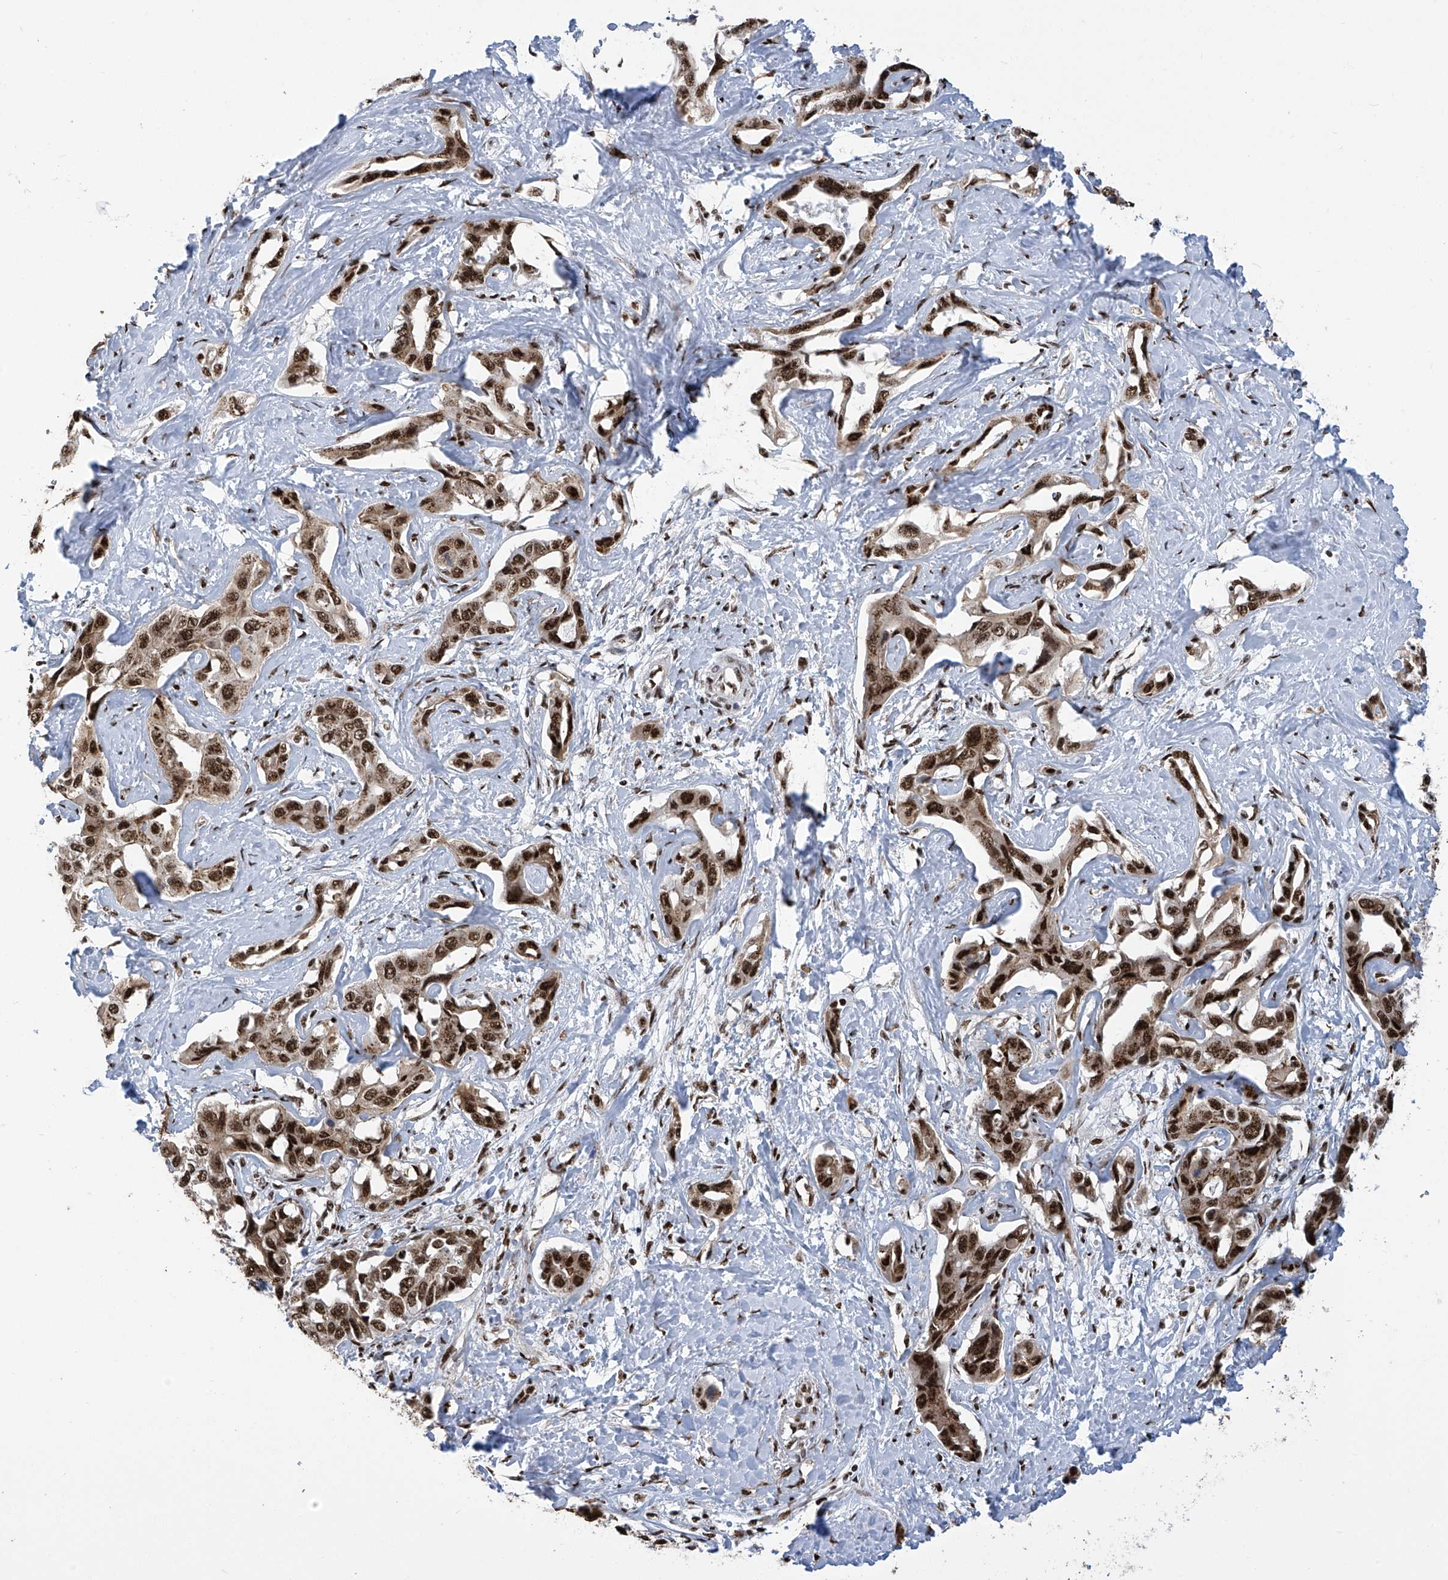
{"staining": {"intensity": "strong", "quantity": ">75%", "location": "cytoplasmic/membranous,nuclear"}, "tissue": "liver cancer", "cell_type": "Tumor cells", "image_type": "cancer", "snomed": [{"axis": "morphology", "description": "Cholangiocarcinoma"}, {"axis": "topography", "description": "Liver"}], "caption": "Tumor cells display high levels of strong cytoplasmic/membranous and nuclear positivity in about >75% of cells in cholangiocarcinoma (liver).", "gene": "APLF", "patient": {"sex": "male", "age": 59}}